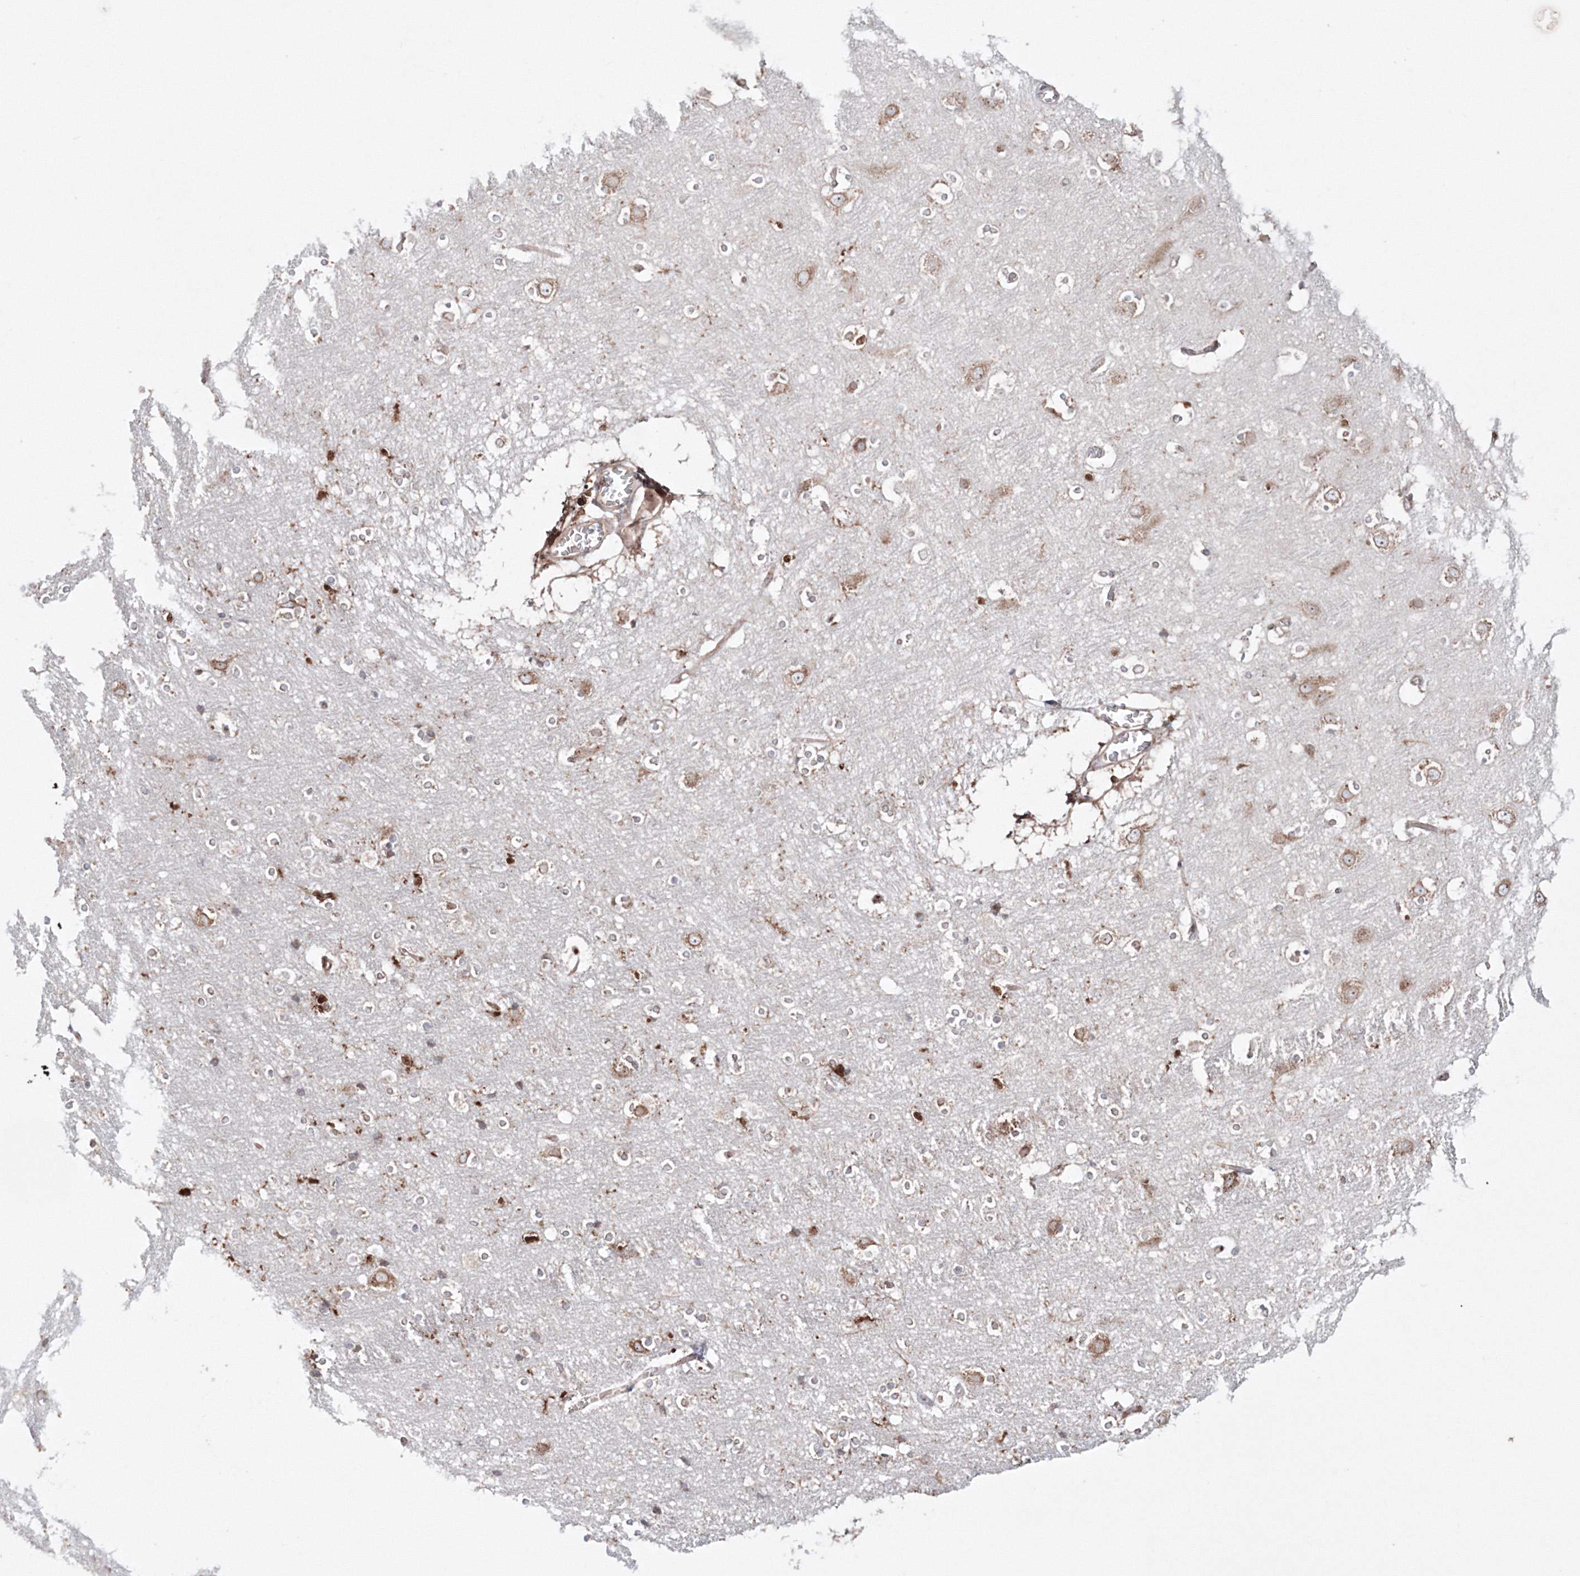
{"staining": {"intensity": "weak", "quantity": ">75%", "location": "cytoplasmic/membranous"}, "tissue": "cerebral cortex", "cell_type": "Endothelial cells", "image_type": "normal", "snomed": [{"axis": "morphology", "description": "Normal tissue, NOS"}, {"axis": "topography", "description": "Cerebral cortex"}], "caption": "High-power microscopy captured an immunohistochemistry (IHC) histopathology image of benign cerebral cortex, revealing weak cytoplasmic/membranous expression in approximately >75% of endothelial cells. The protein is shown in brown color, while the nuclei are stained blue.", "gene": "ARCN1", "patient": {"sex": "male", "age": 54}}